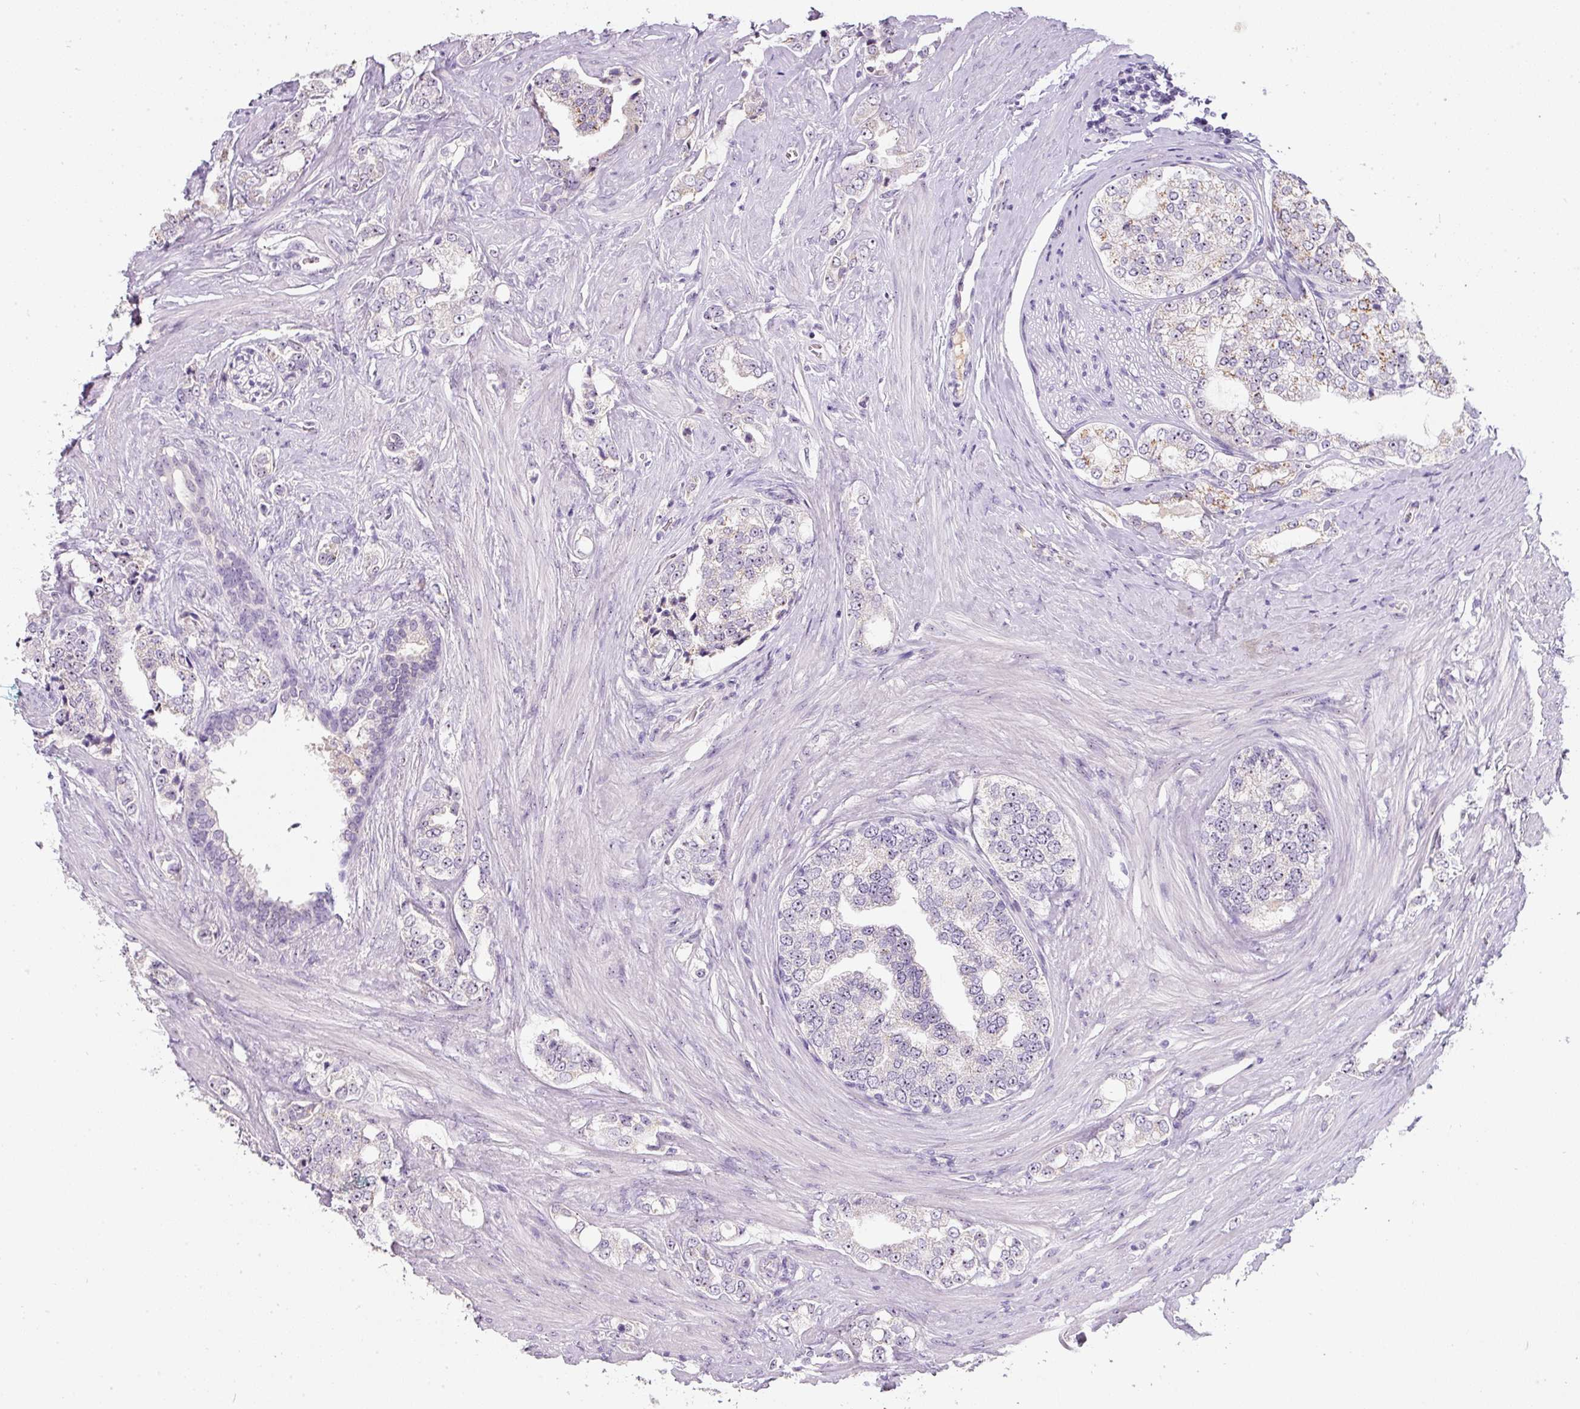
{"staining": {"intensity": "moderate", "quantity": "<25%", "location": "cytoplasmic/membranous"}, "tissue": "prostate cancer", "cell_type": "Tumor cells", "image_type": "cancer", "snomed": [{"axis": "morphology", "description": "Adenocarcinoma, High grade"}, {"axis": "topography", "description": "Prostate"}], "caption": "Human adenocarcinoma (high-grade) (prostate) stained with a brown dye exhibits moderate cytoplasmic/membranous positive expression in about <25% of tumor cells.", "gene": "TMEM37", "patient": {"sex": "male", "age": 64}}